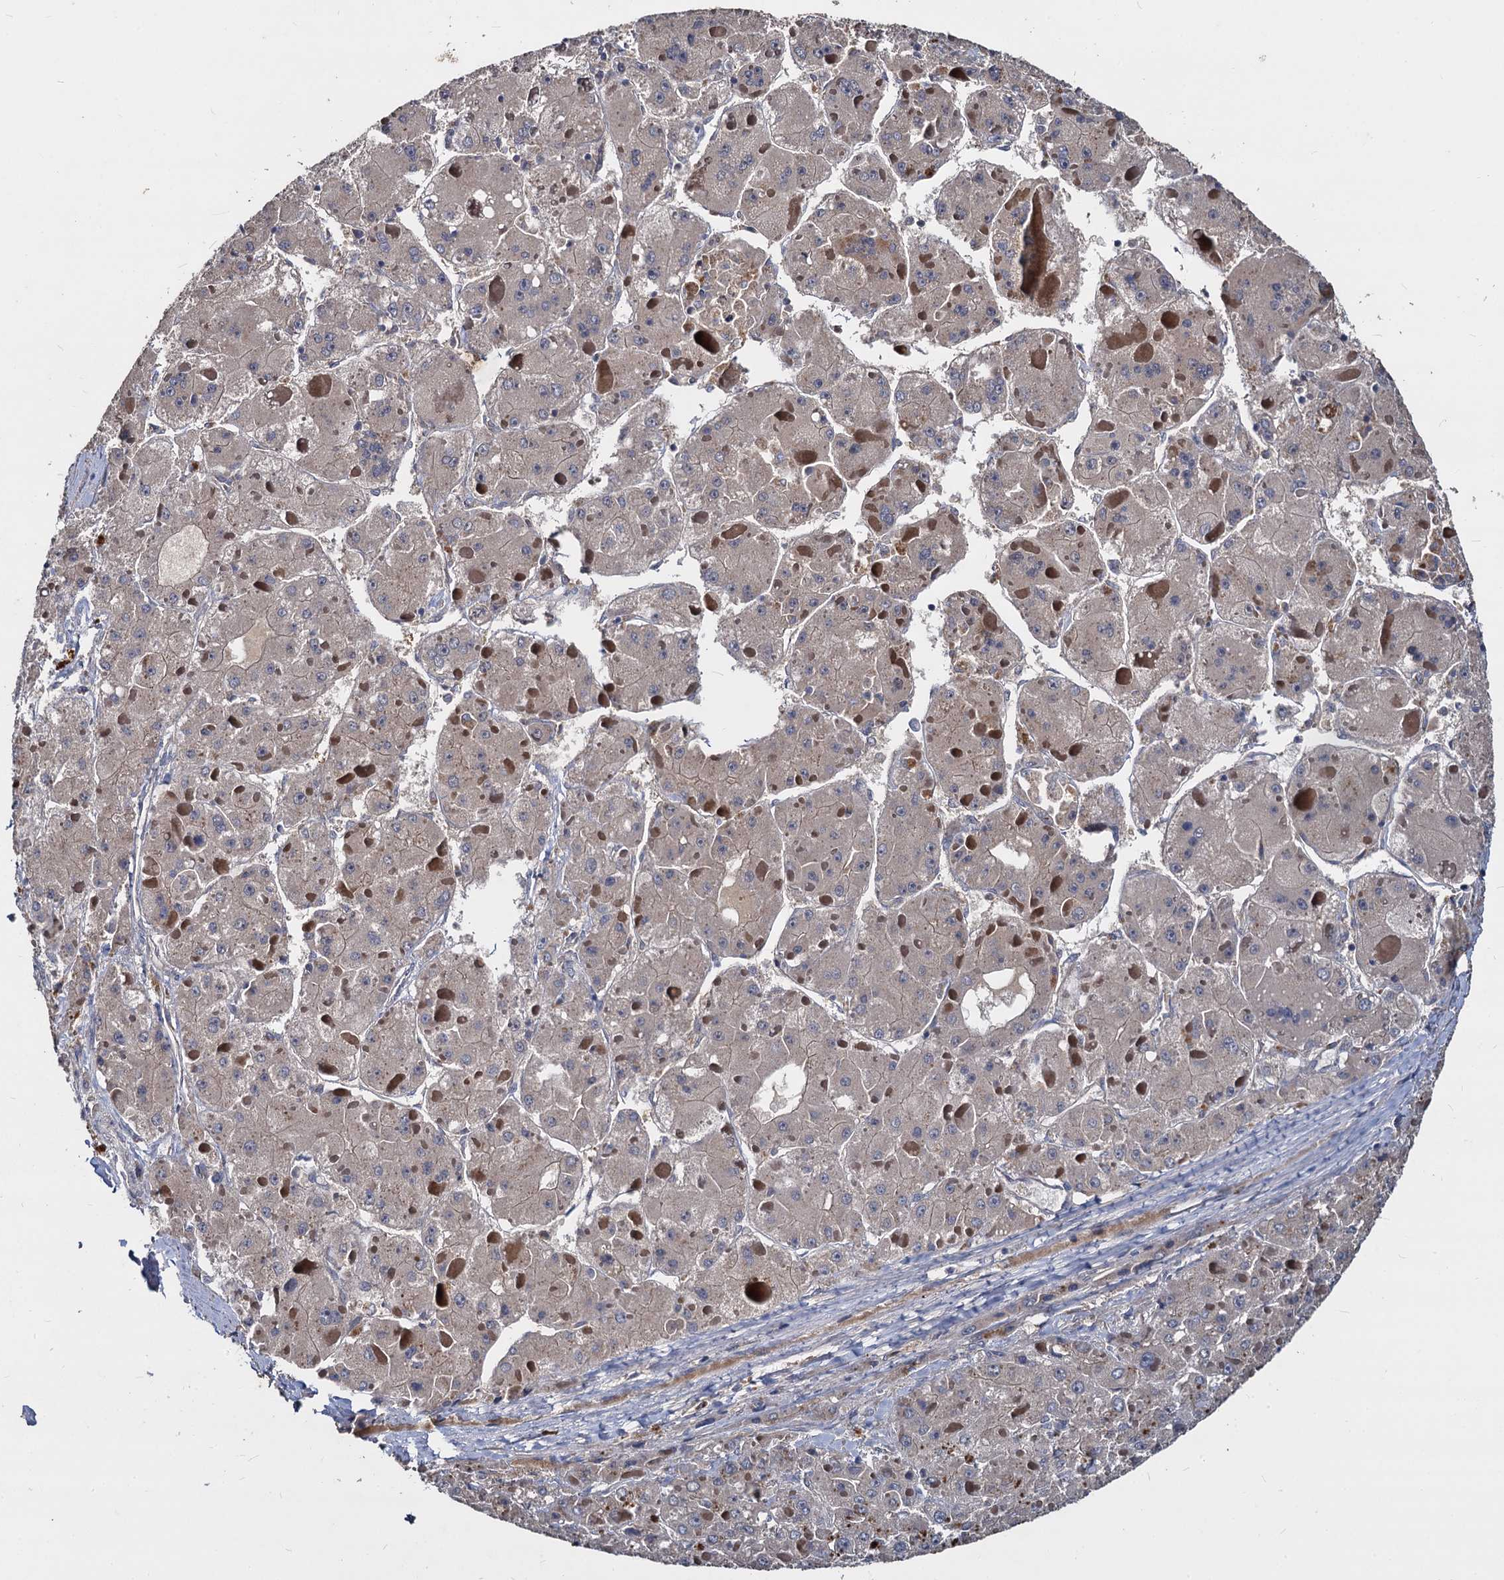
{"staining": {"intensity": "negative", "quantity": "none", "location": "none"}, "tissue": "liver cancer", "cell_type": "Tumor cells", "image_type": "cancer", "snomed": [{"axis": "morphology", "description": "Carcinoma, Hepatocellular, NOS"}, {"axis": "topography", "description": "Liver"}], "caption": "High magnification brightfield microscopy of hepatocellular carcinoma (liver) stained with DAB (brown) and counterstained with hematoxylin (blue): tumor cells show no significant expression.", "gene": "CCDC184", "patient": {"sex": "female", "age": 73}}